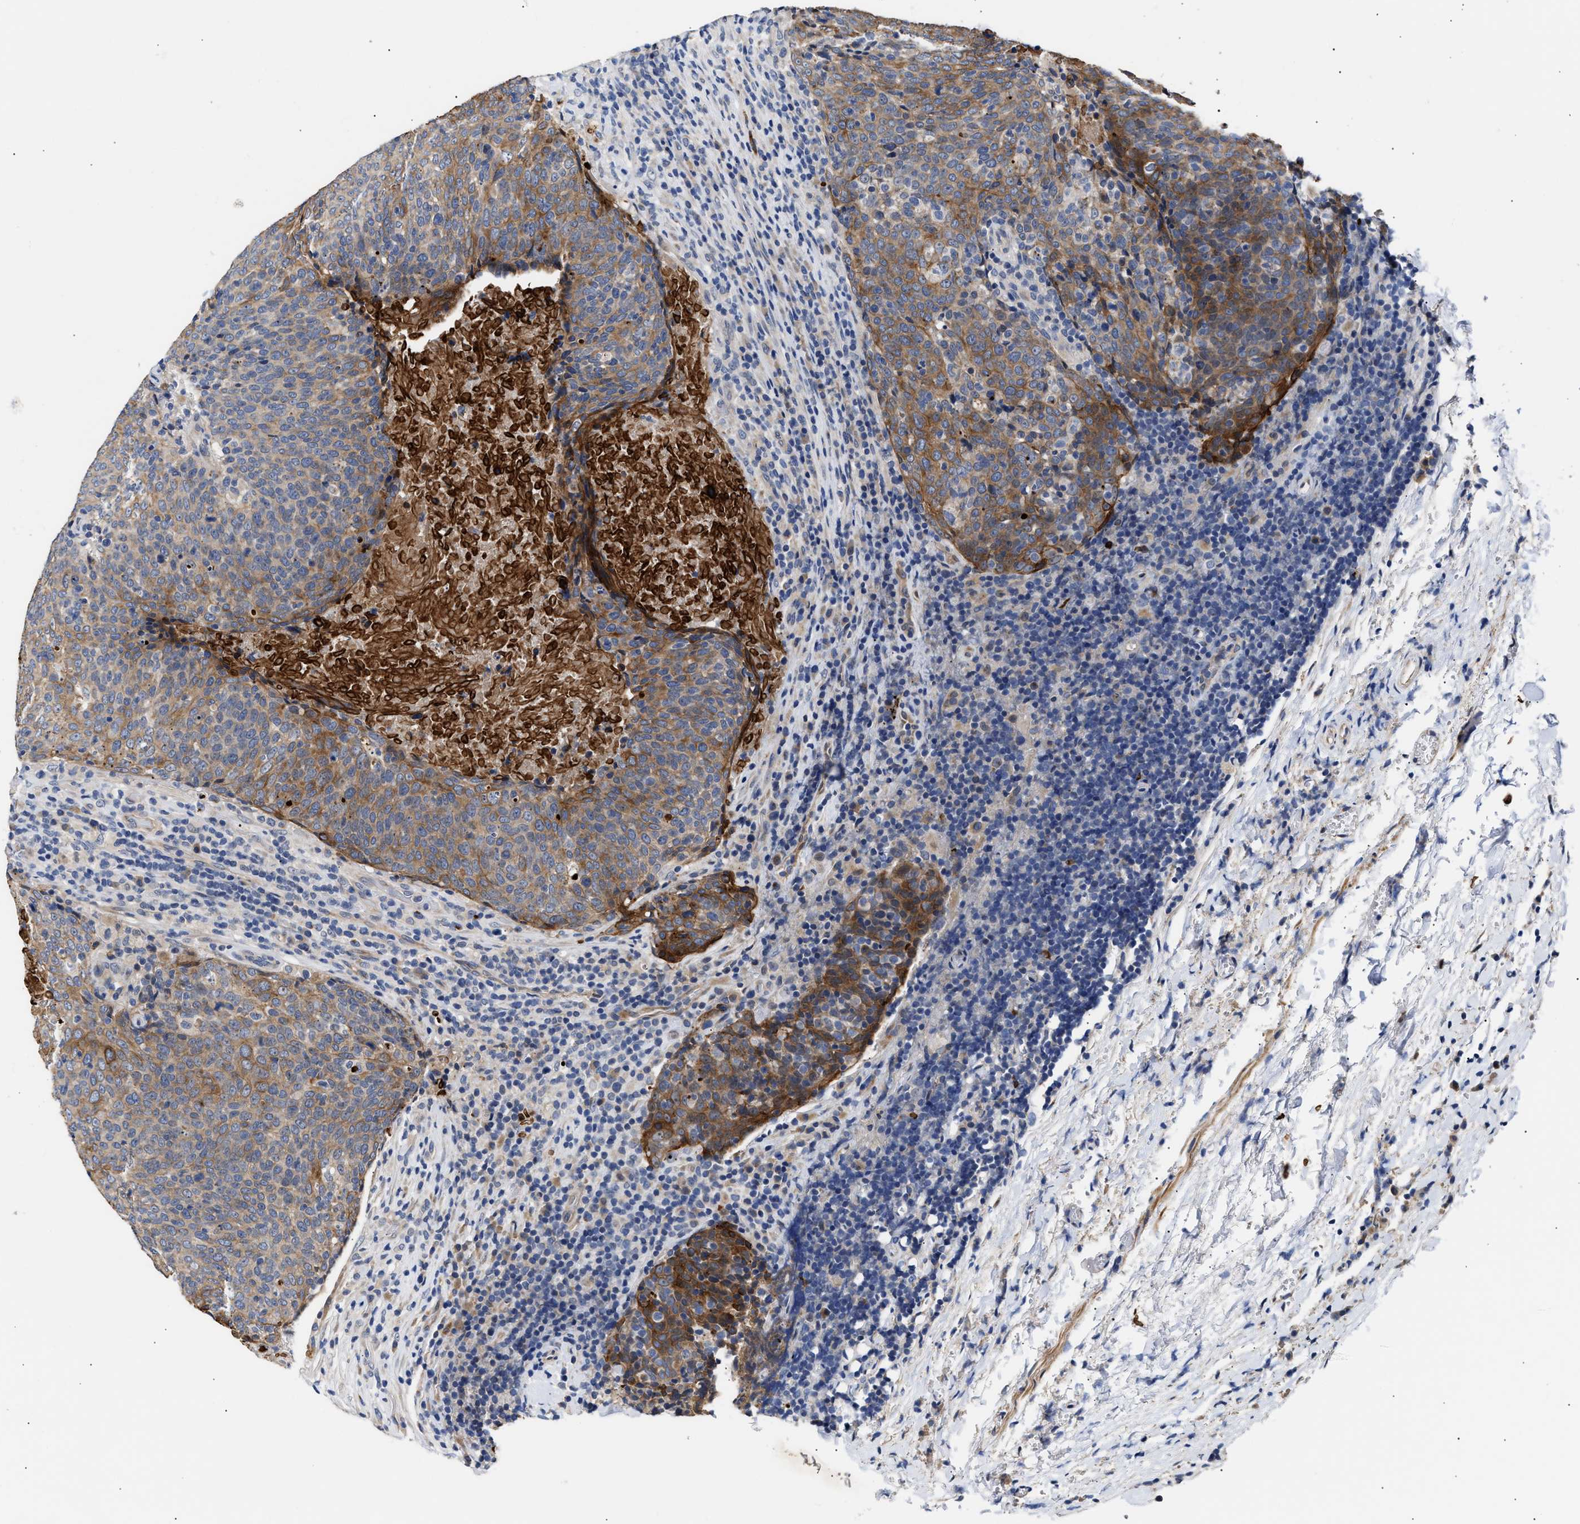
{"staining": {"intensity": "moderate", "quantity": "25%-75%", "location": "cytoplasmic/membranous"}, "tissue": "head and neck cancer", "cell_type": "Tumor cells", "image_type": "cancer", "snomed": [{"axis": "morphology", "description": "Squamous cell carcinoma, NOS"}, {"axis": "morphology", "description": "Squamous cell carcinoma, metastatic, NOS"}, {"axis": "topography", "description": "Lymph node"}, {"axis": "topography", "description": "Head-Neck"}], "caption": "A high-resolution micrograph shows immunohistochemistry staining of head and neck cancer, which displays moderate cytoplasmic/membranous positivity in approximately 25%-75% of tumor cells.", "gene": "CCDC146", "patient": {"sex": "male", "age": 62}}